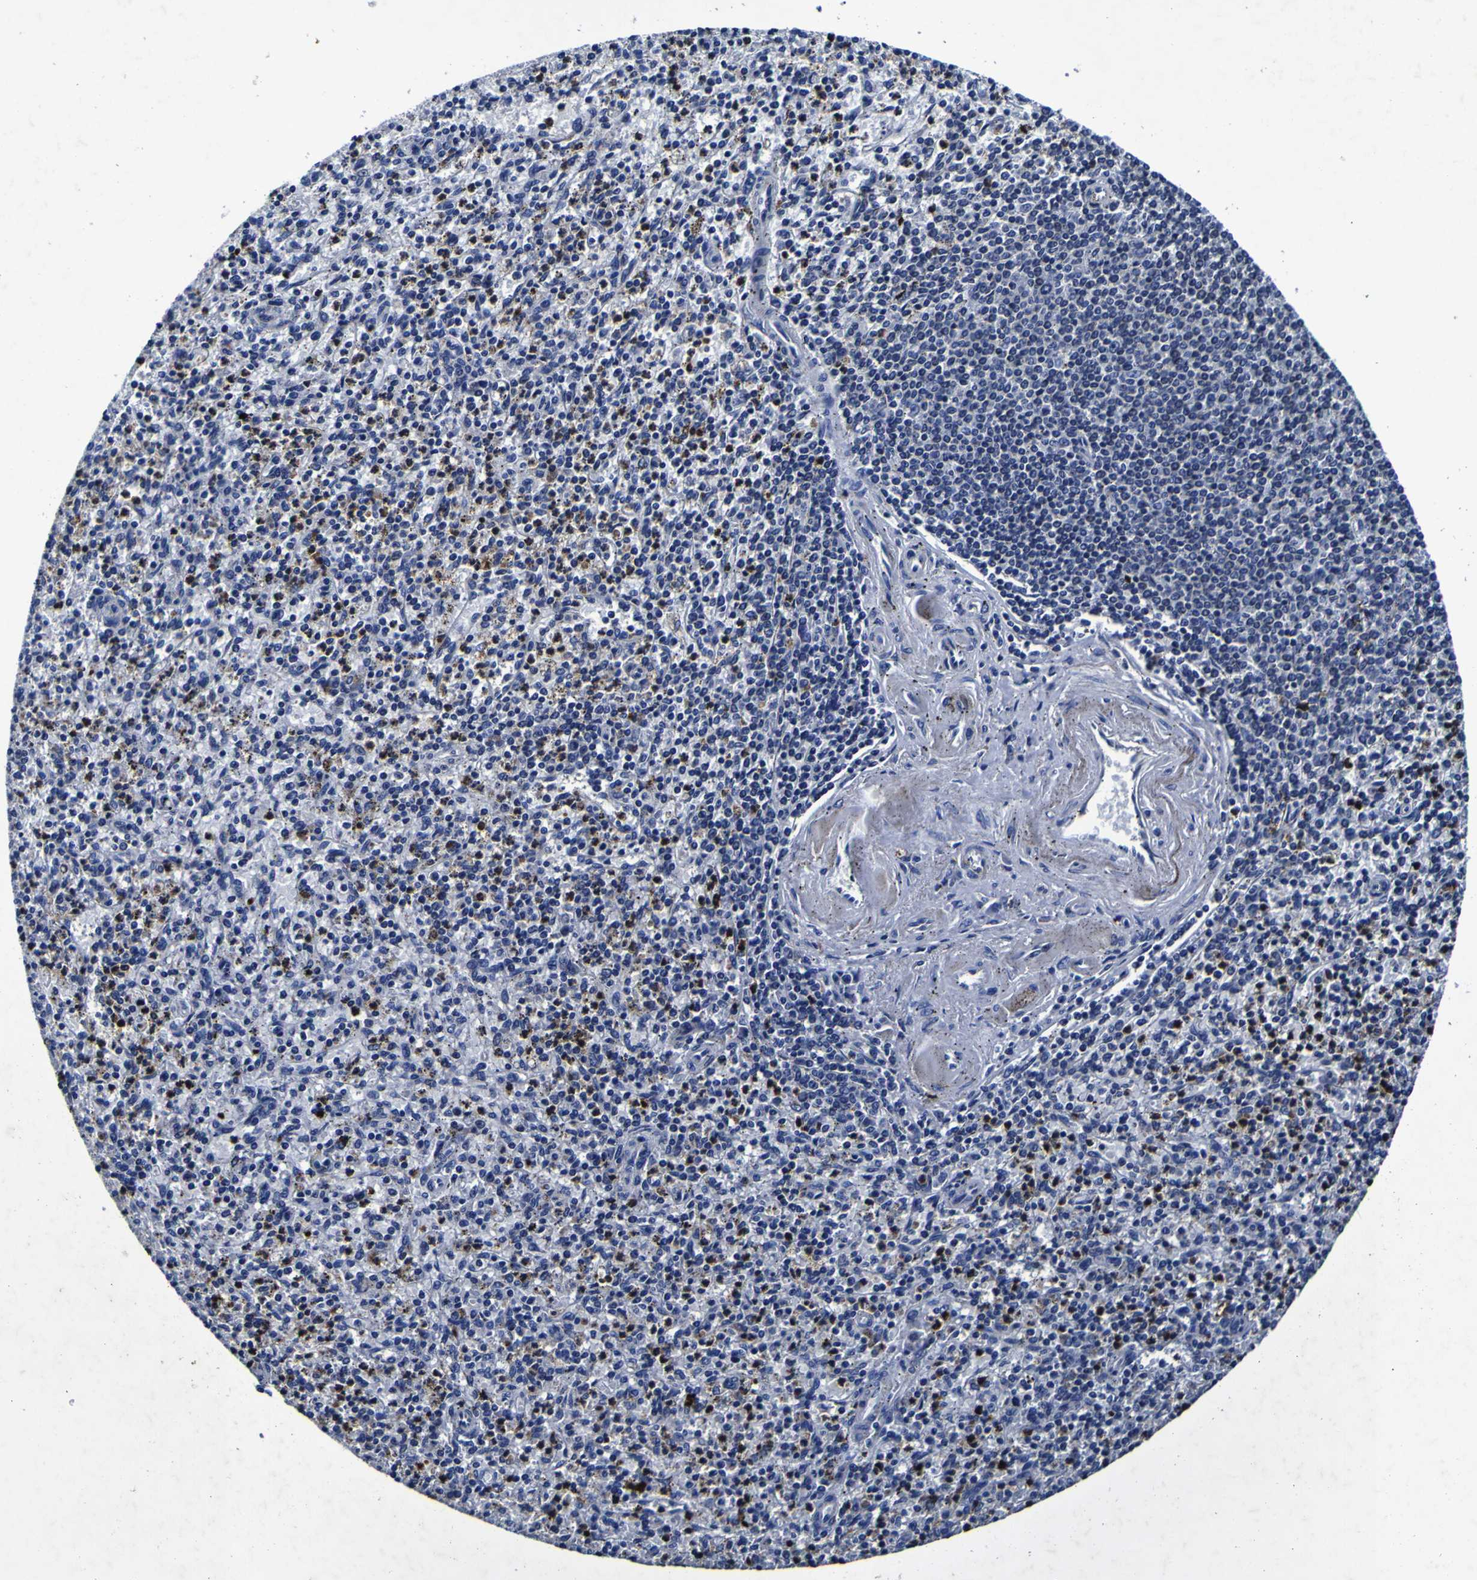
{"staining": {"intensity": "strong", "quantity": "25%-75%", "location": "nuclear"}, "tissue": "spleen", "cell_type": "Cells in red pulp", "image_type": "normal", "snomed": [{"axis": "morphology", "description": "Normal tissue, NOS"}, {"axis": "topography", "description": "Spleen"}], "caption": "Spleen stained with IHC exhibits strong nuclear staining in approximately 25%-75% of cells in red pulp. (IHC, brightfield microscopy, high magnification).", "gene": "PANK4", "patient": {"sex": "male", "age": 72}}